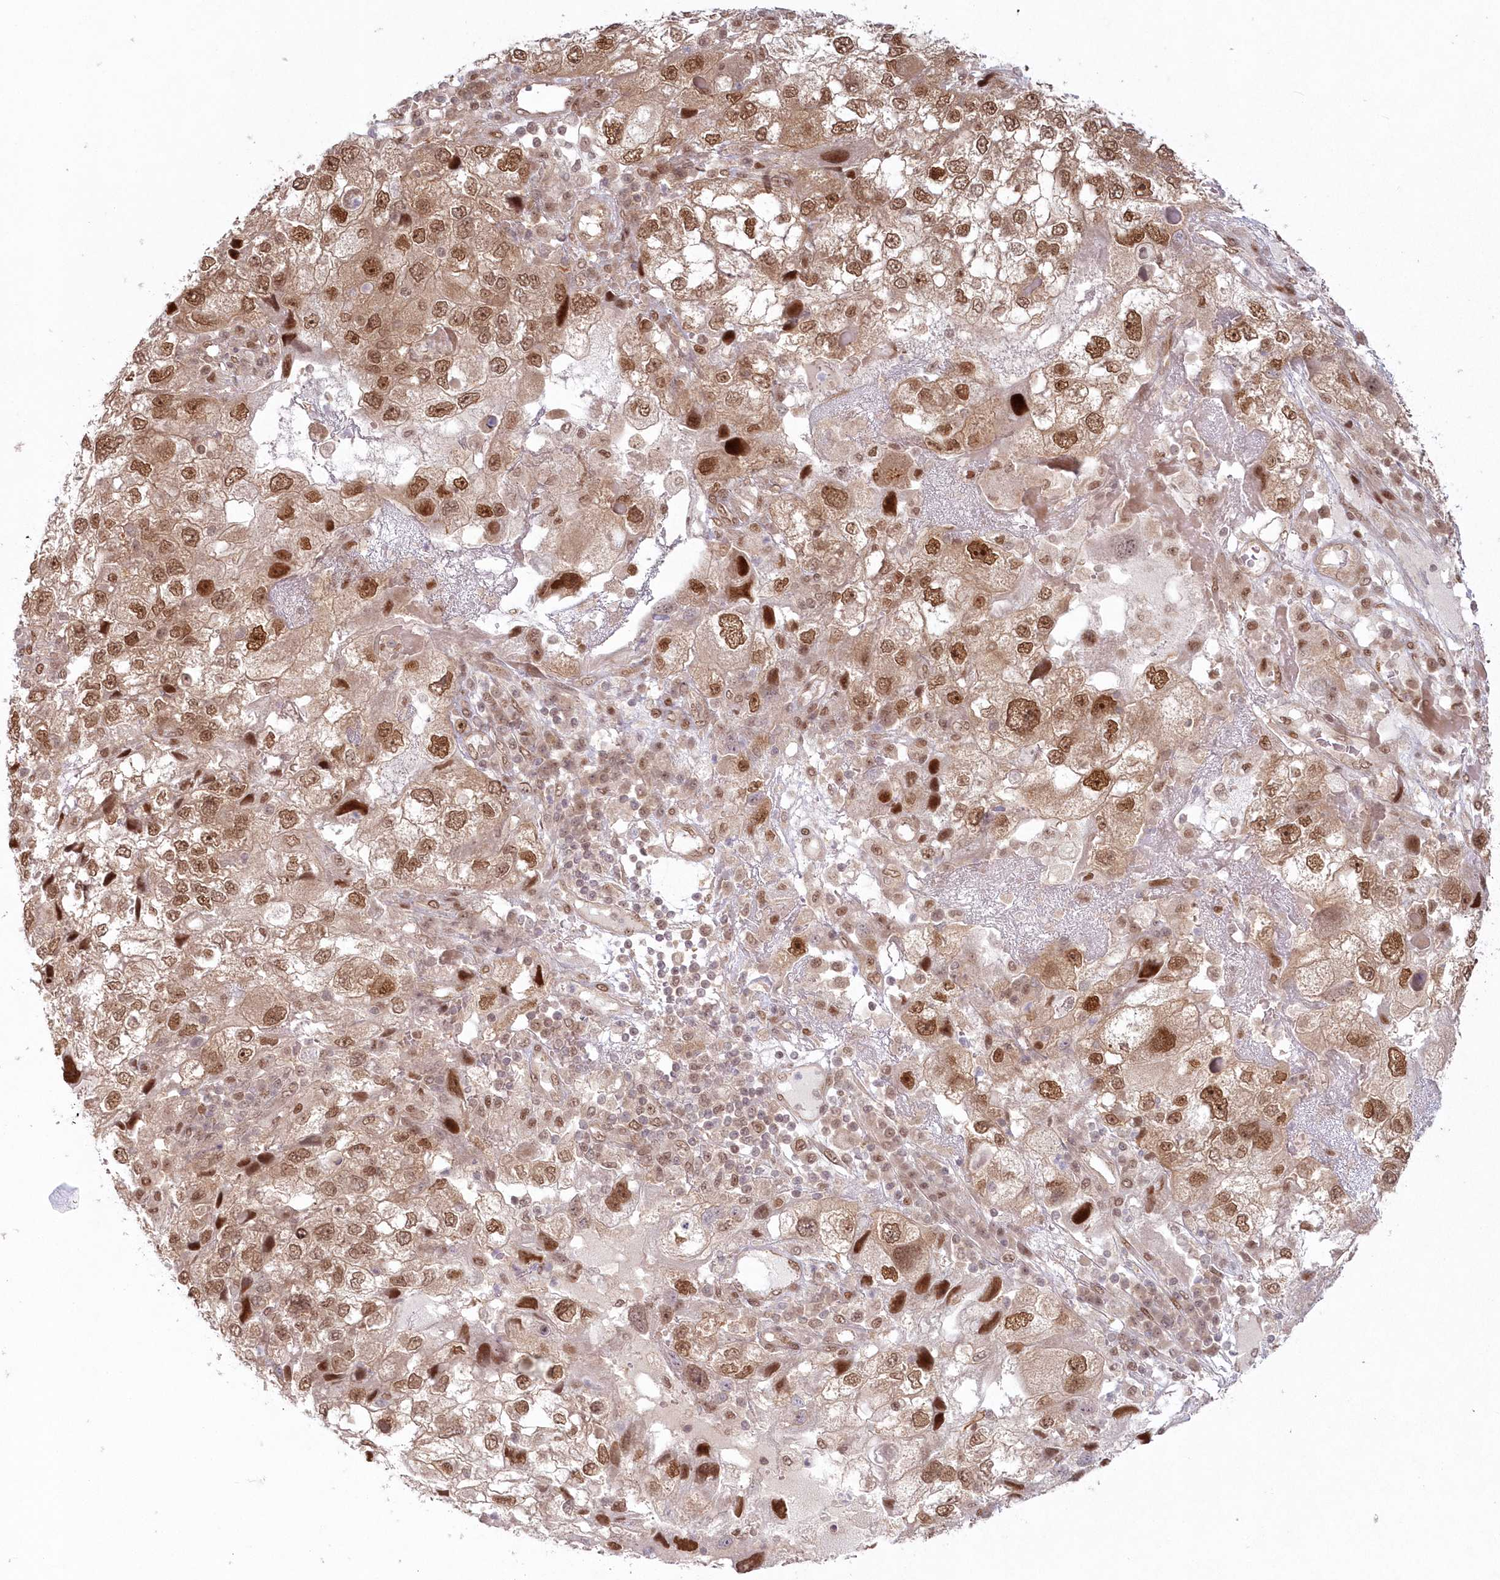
{"staining": {"intensity": "strong", "quantity": "25%-75%", "location": "cytoplasmic/membranous,nuclear"}, "tissue": "endometrial cancer", "cell_type": "Tumor cells", "image_type": "cancer", "snomed": [{"axis": "morphology", "description": "Adenocarcinoma, NOS"}, {"axis": "topography", "description": "Endometrium"}], "caption": "Immunohistochemical staining of human endometrial cancer (adenocarcinoma) displays high levels of strong cytoplasmic/membranous and nuclear protein expression in approximately 25%-75% of tumor cells. Nuclei are stained in blue.", "gene": "TOGARAM2", "patient": {"sex": "female", "age": 49}}